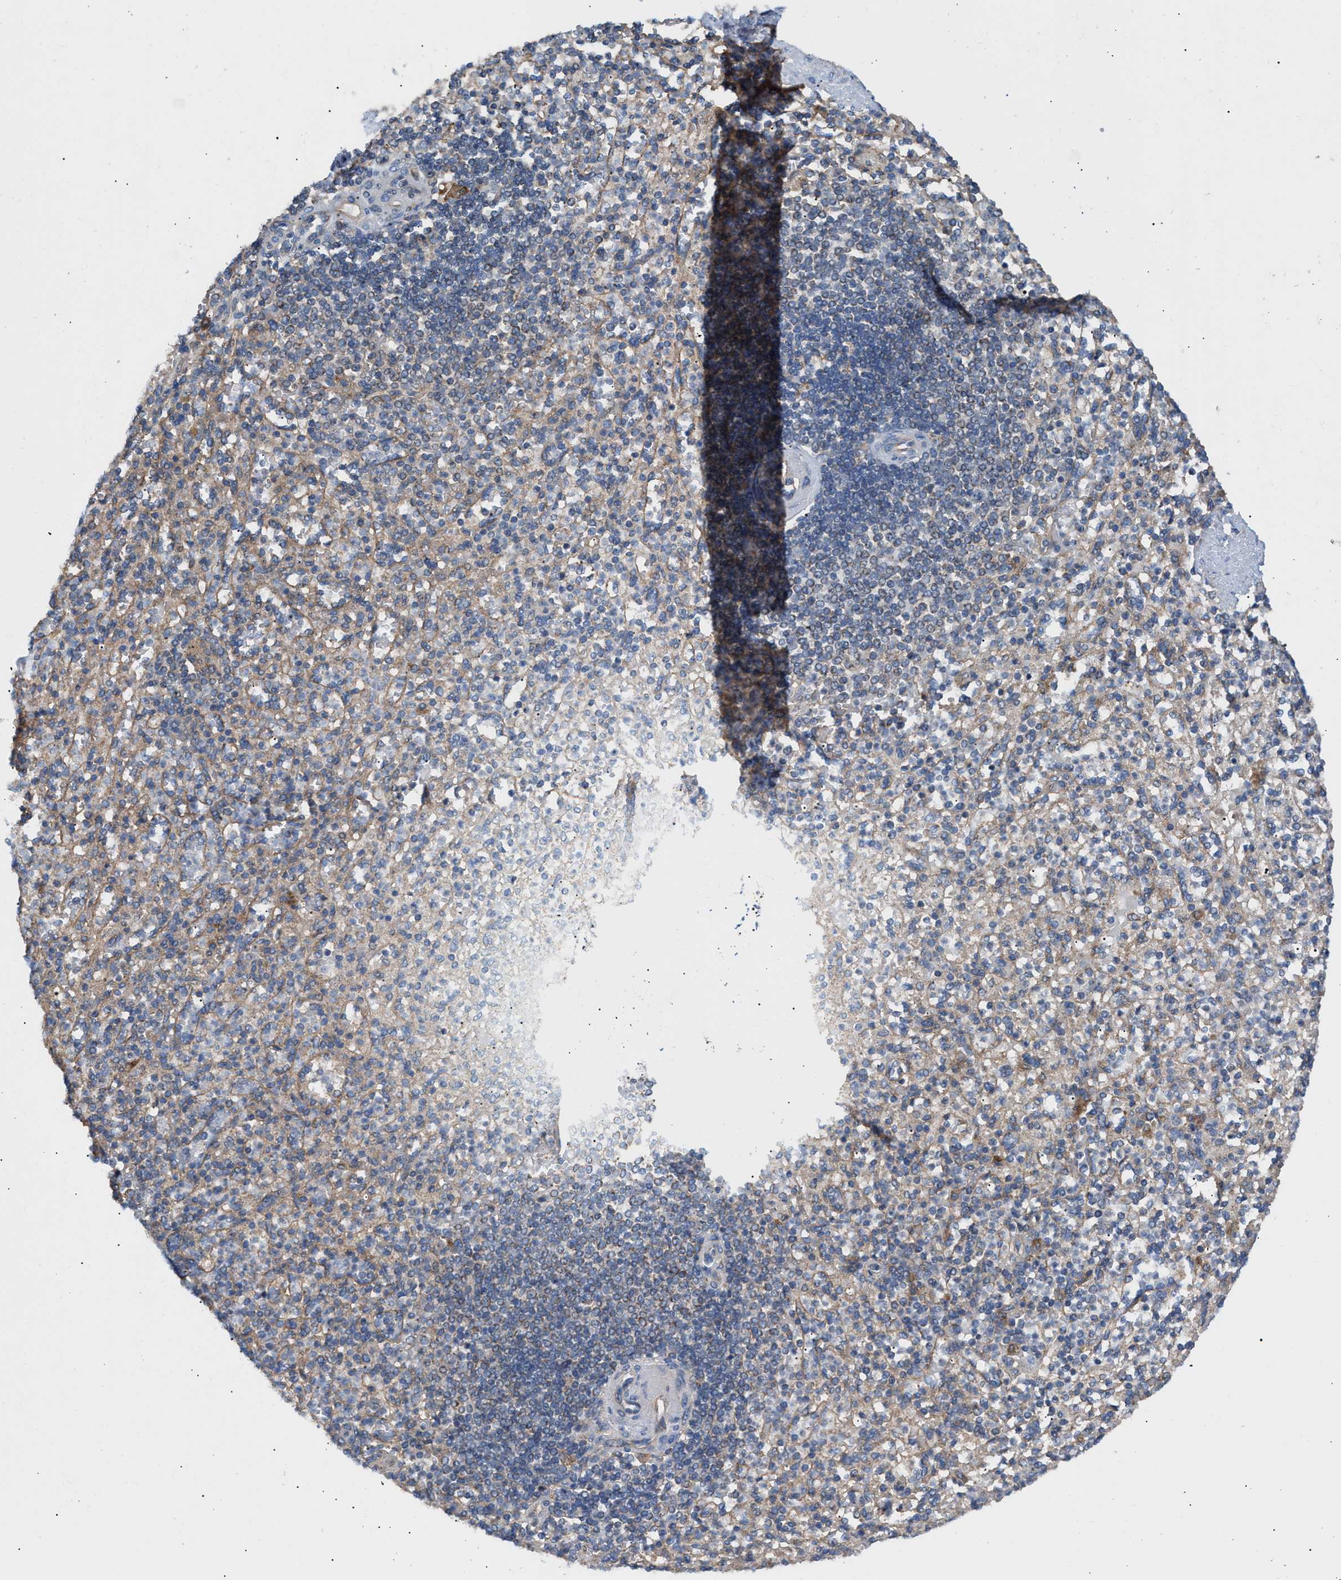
{"staining": {"intensity": "weak", "quantity": "<25%", "location": "cytoplasmic/membranous"}, "tissue": "spleen", "cell_type": "Cells in red pulp", "image_type": "normal", "snomed": [{"axis": "morphology", "description": "Normal tissue, NOS"}, {"axis": "topography", "description": "Spleen"}], "caption": "This is an IHC micrograph of unremarkable human spleen. There is no positivity in cells in red pulp.", "gene": "OXSM", "patient": {"sex": "female", "age": 74}}